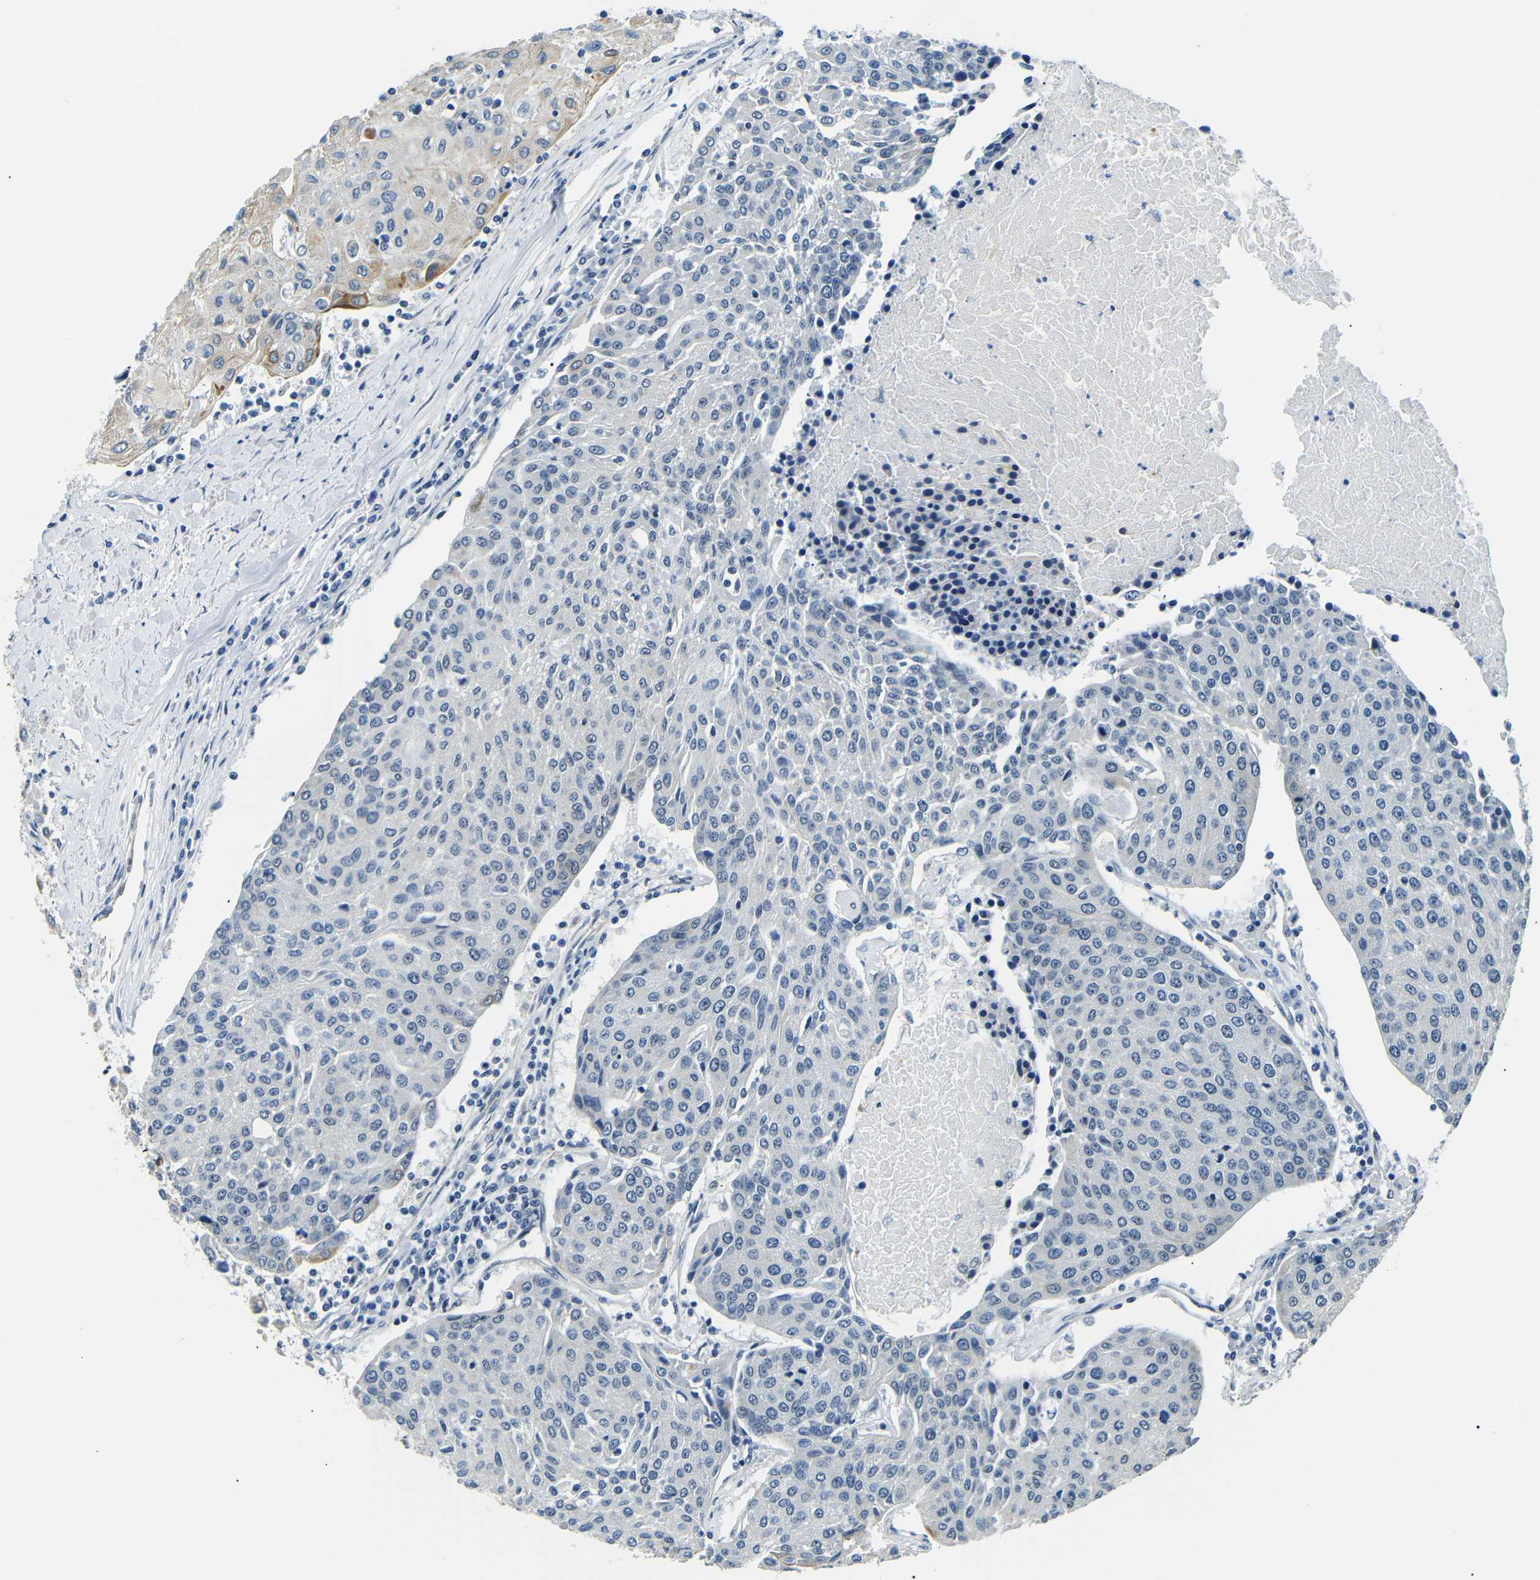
{"staining": {"intensity": "negative", "quantity": "none", "location": "none"}, "tissue": "urothelial cancer", "cell_type": "Tumor cells", "image_type": "cancer", "snomed": [{"axis": "morphology", "description": "Urothelial carcinoma, High grade"}, {"axis": "topography", "description": "Urinary bladder"}], "caption": "DAB (3,3'-diaminobenzidine) immunohistochemical staining of urothelial cancer shows no significant positivity in tumor cells.", "gene": "TAFA1", "patient": {"sex": "female", "age": 85}}